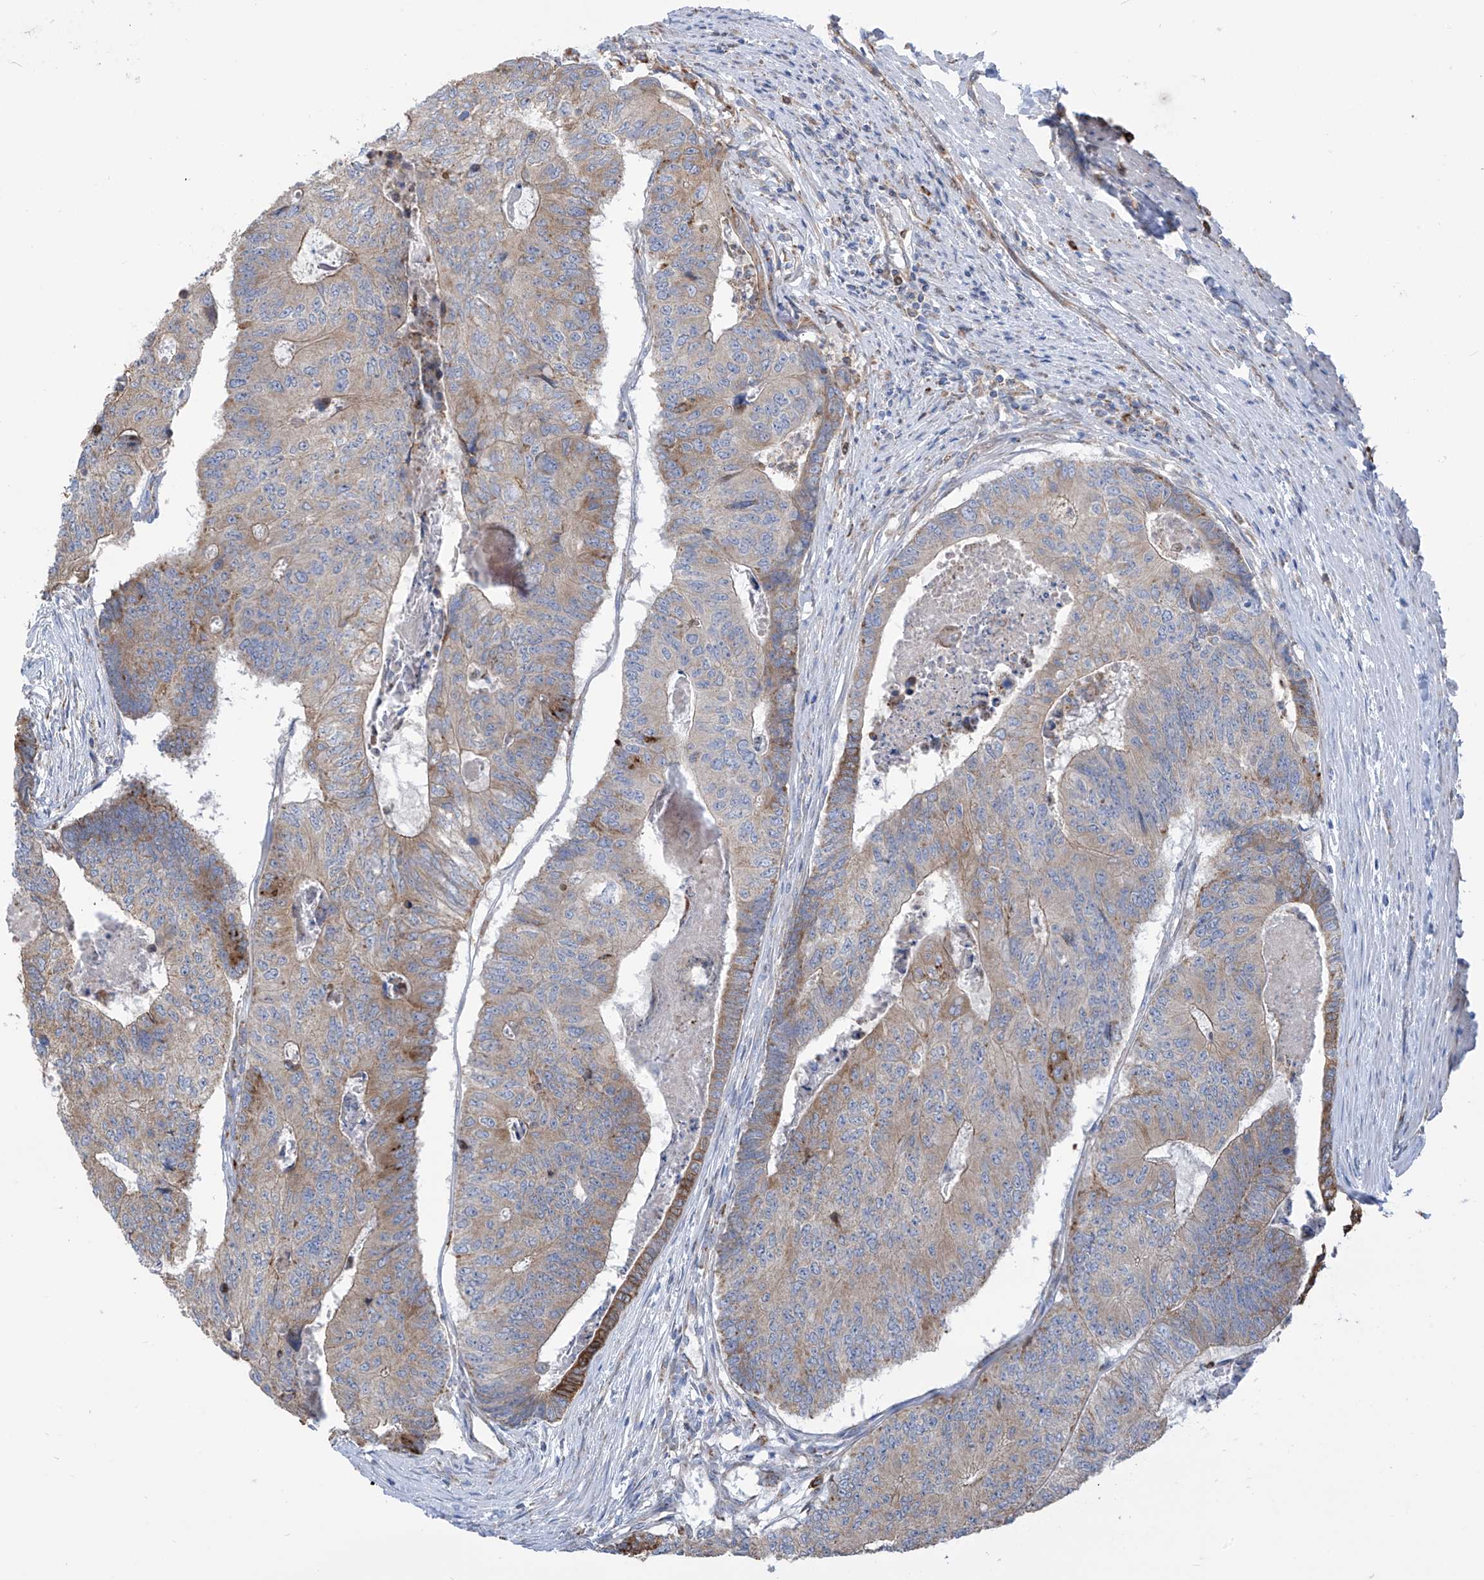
{"staining": {"intensity": "weak", "quantity": "25%-75%", "location": "cytoplasmic/membranous"}, "tissue": "colorectal cancer", "cell_type": "Tumor cells", "image_type": "cancer", "snomed": [{"axis": "morphology", "description": "Adenocarcinoma, NOS"}, {"axis": "topography", "description": "Colon"}], "caption": "Adenocarcinoma (colorectal) stained with a brown dye shows weak cytoplasmic/membranous positive staining in approximately 25%-75% of tumor cells.", "gene": "EIF5B", "patient": {"sex": "female", "age": 67}}